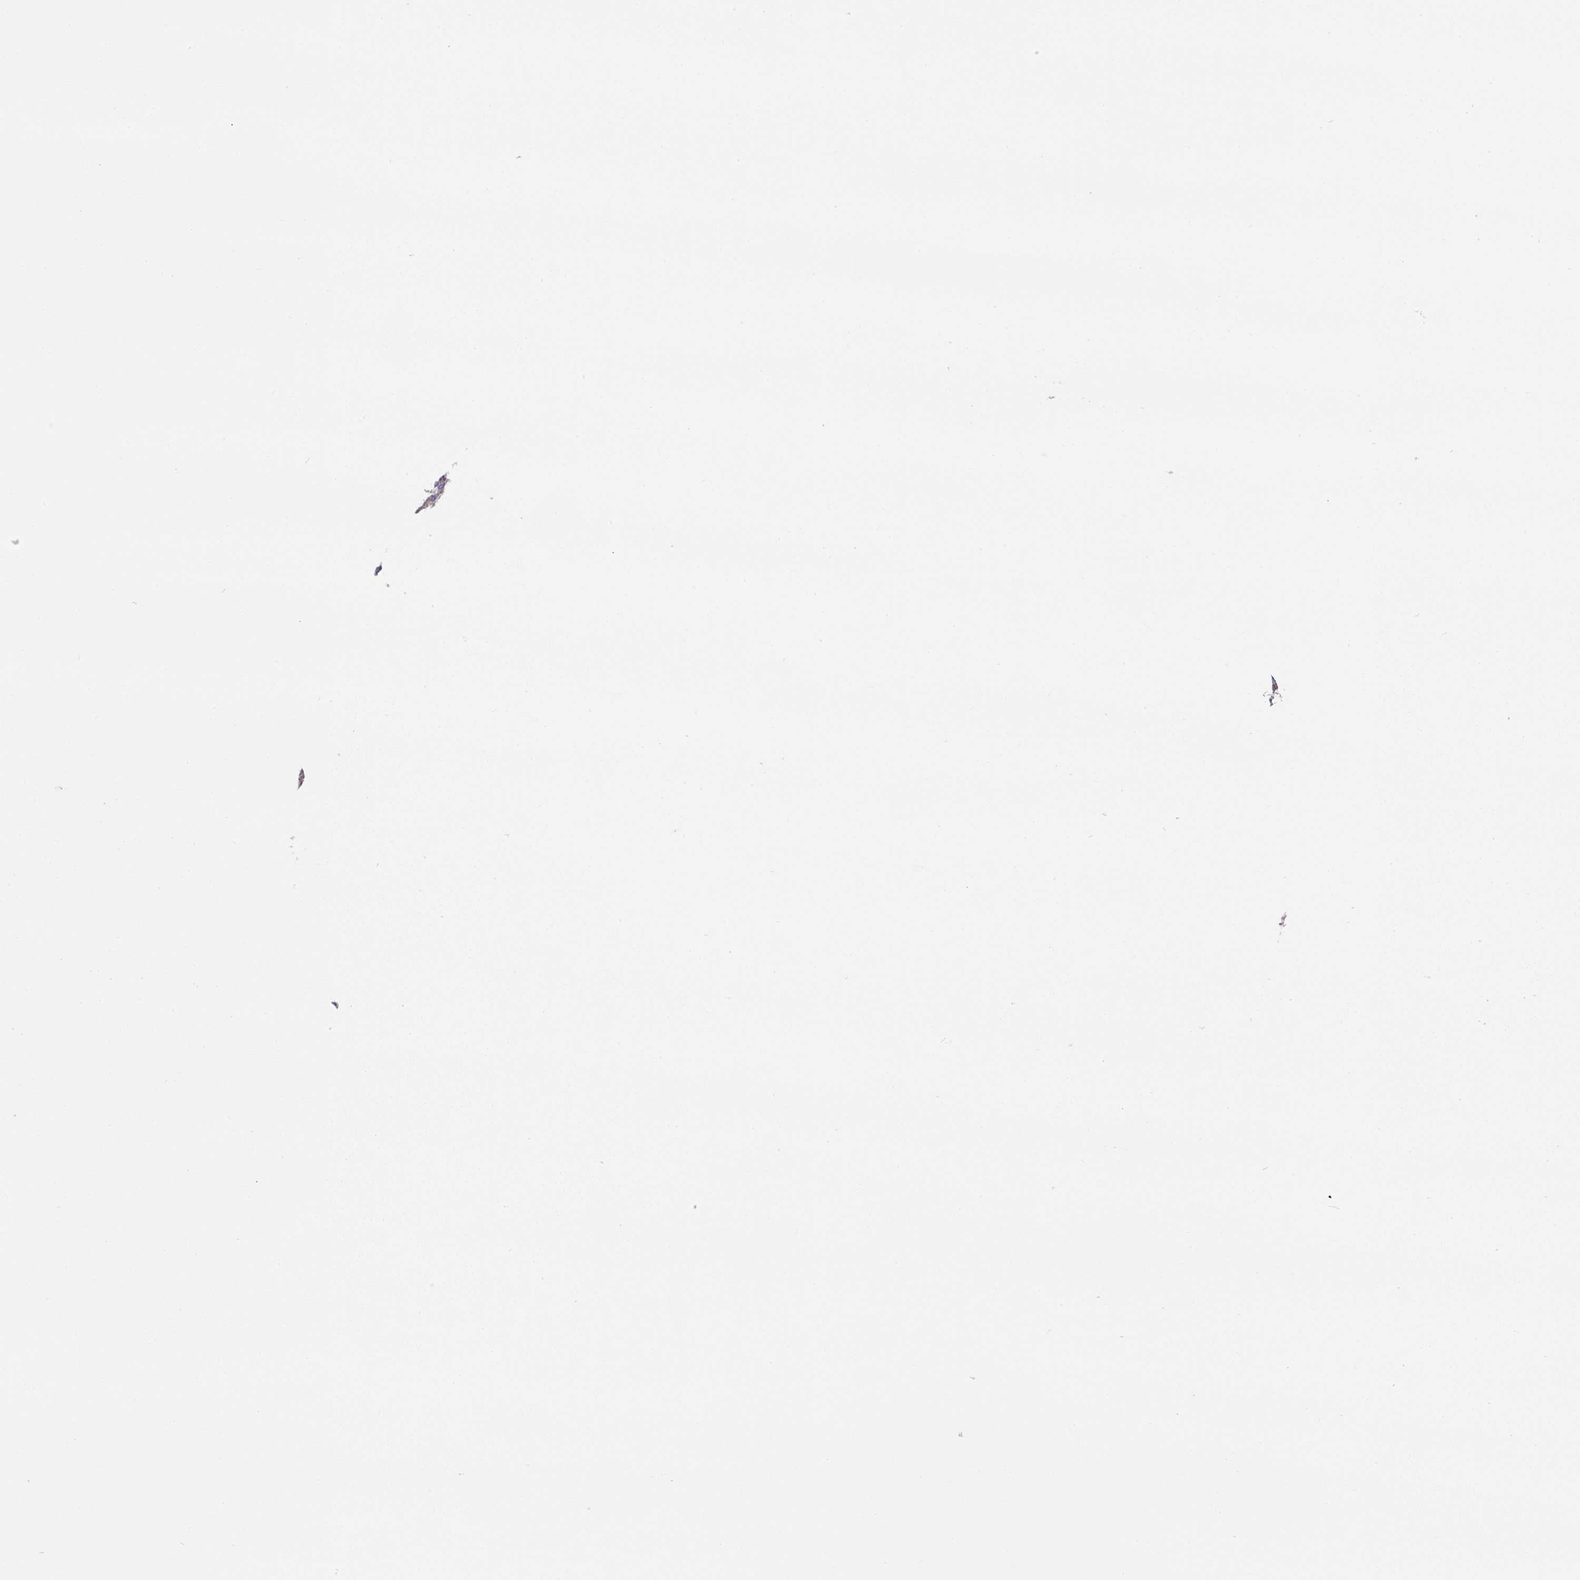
{"staining": {"intensity": "weak", "quantity": "<25%", "location": "cytoplasmic/membranous"}, "tissue": "melanoma", "cell_type": "Tumor cells", "image_type": "cancer", "snomed": [{"axis": "morphology", "description": "Malignant melanoma, NOS"}, {"axis": "topography", "description": "Skin"}], "caption": "Human malignant melanoma stained for a protein using immunohistochemistry (IHC) reveals no positivity in tumor cells.", "gene": "CEP78", "patient": {"sex": "female", "age": 52}}